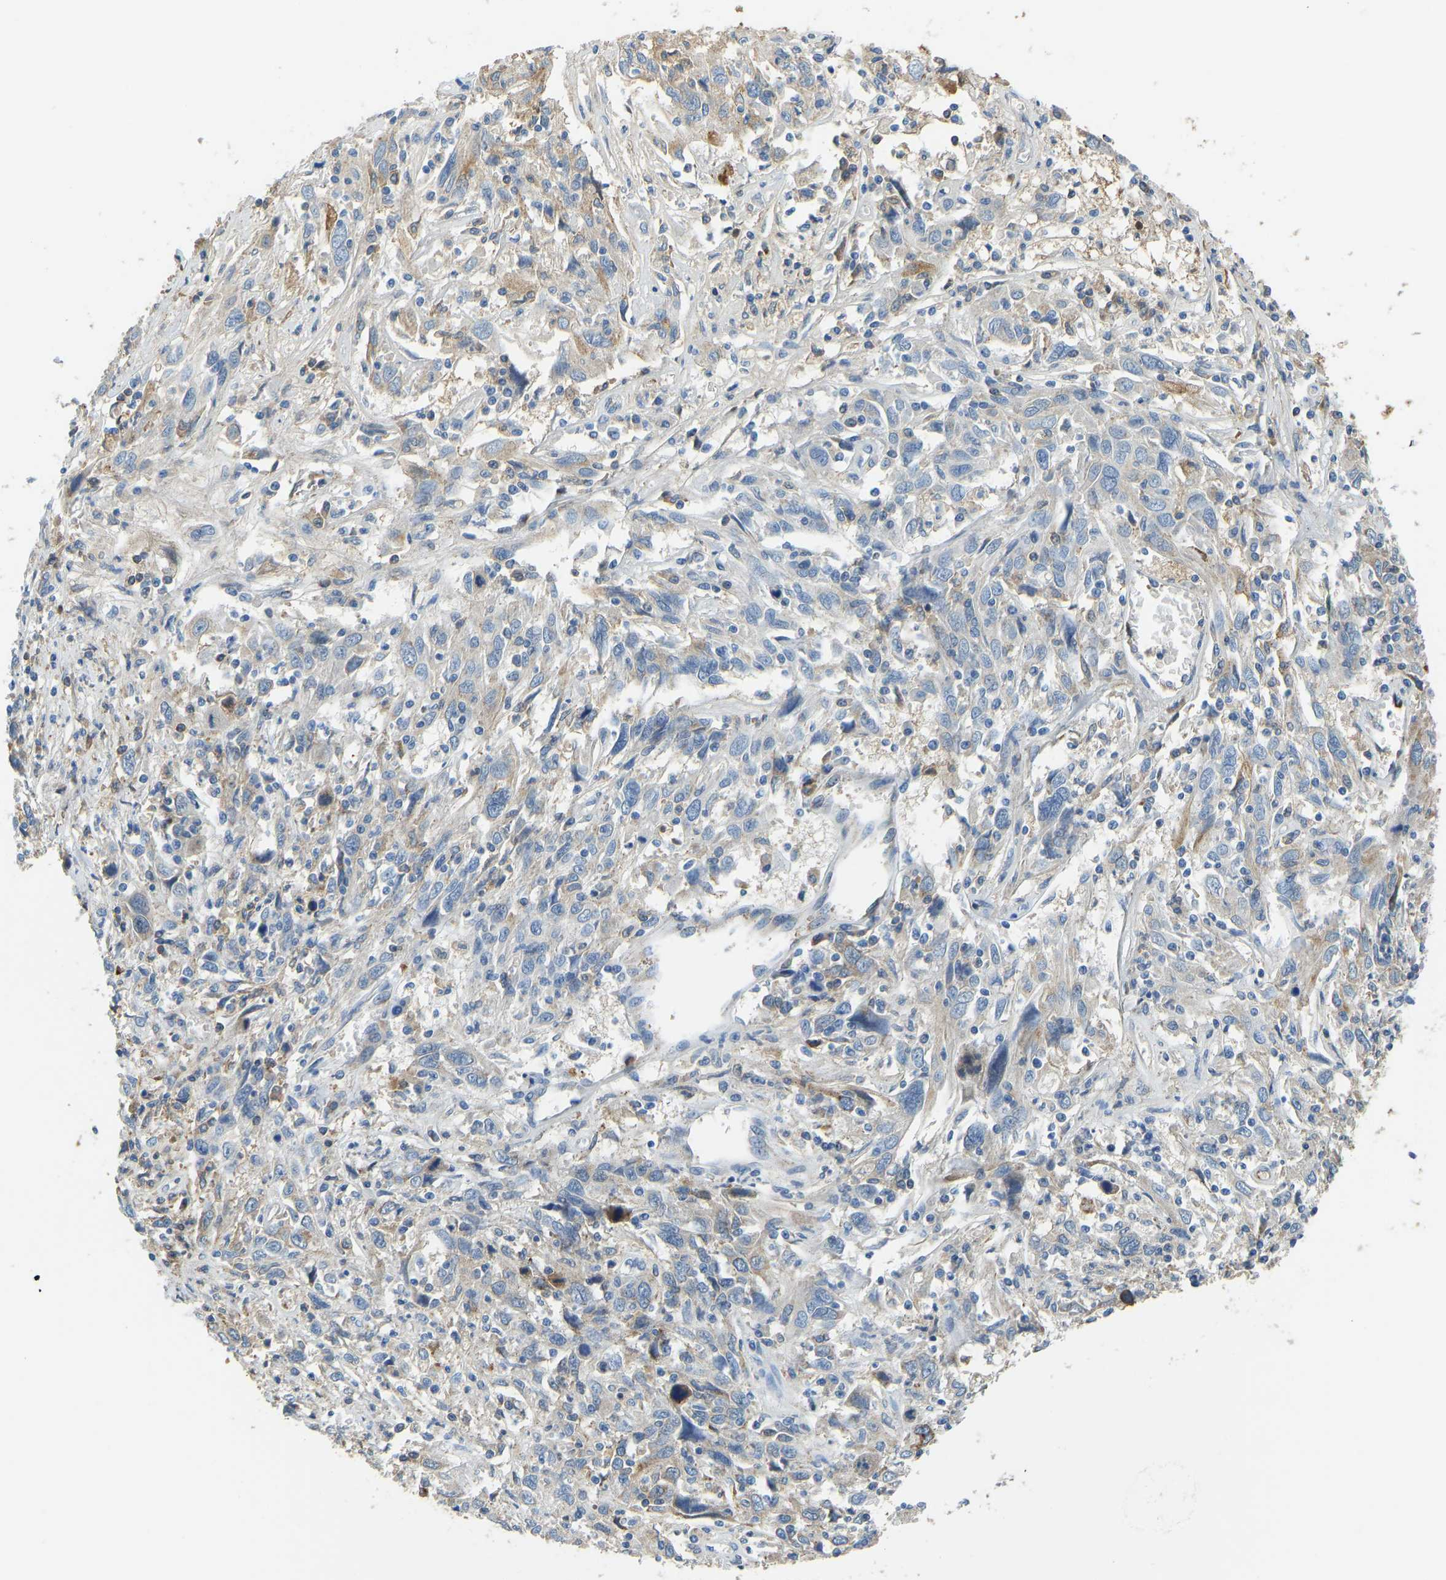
{"staining": {"intensity": "negative", "quantity": "none", "location": "none"}, "tissue": "cervical cancer", "cell_type": "Tumor cells", "image_type": "cancer", "snomed": [{"axis": "morphology", "description": "Squamous cell carcinoma, NOS"}, {"axis": "topography", "description": "Cervix"}], "caption": "A photomicrograph of cervical cancer (squamous cell carcinoma) stained for a protein exhibits no brown staining in tumor cells.", "gene": "THBS4", "patient": {"sex": "female", "age": 46}}